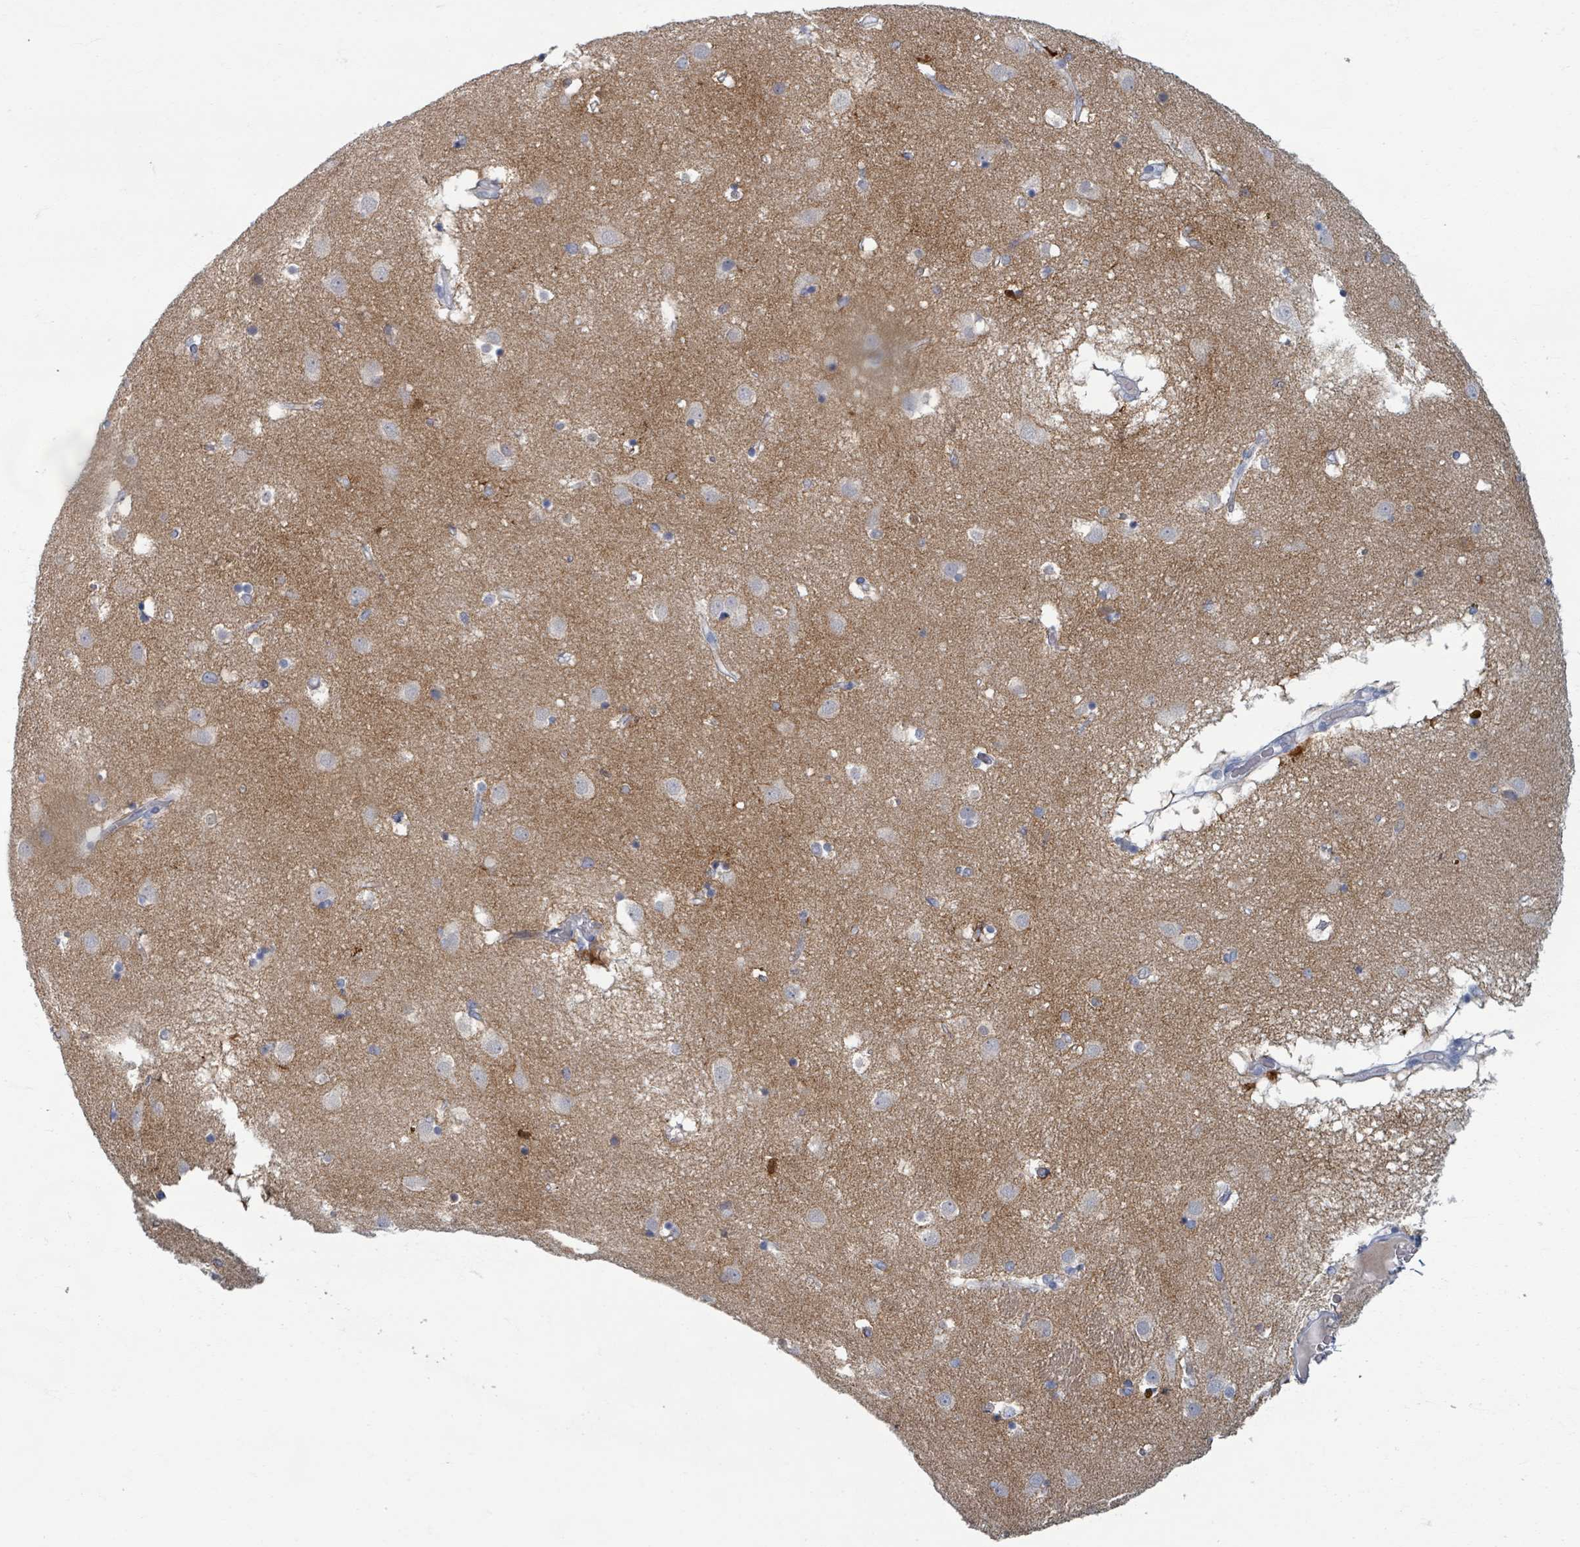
{"staining": {"intensity": "negative", "quantity": "none", "location": "none"}, "tissue": "caudate", "cell_type": "Glial cells", "image_type": "normal", "snomed": [{"axis": "morphology", "description": "Normal tissue, NOS"}, {"axis": "topography", "description": "Lateral ventricle wall"}], "caption": "Histopathology image shows no significant protein expression in glial cells of unremarkable caudate.", "gene": "TAS2R1", "patient": {"sex": "male", "age": 70}}